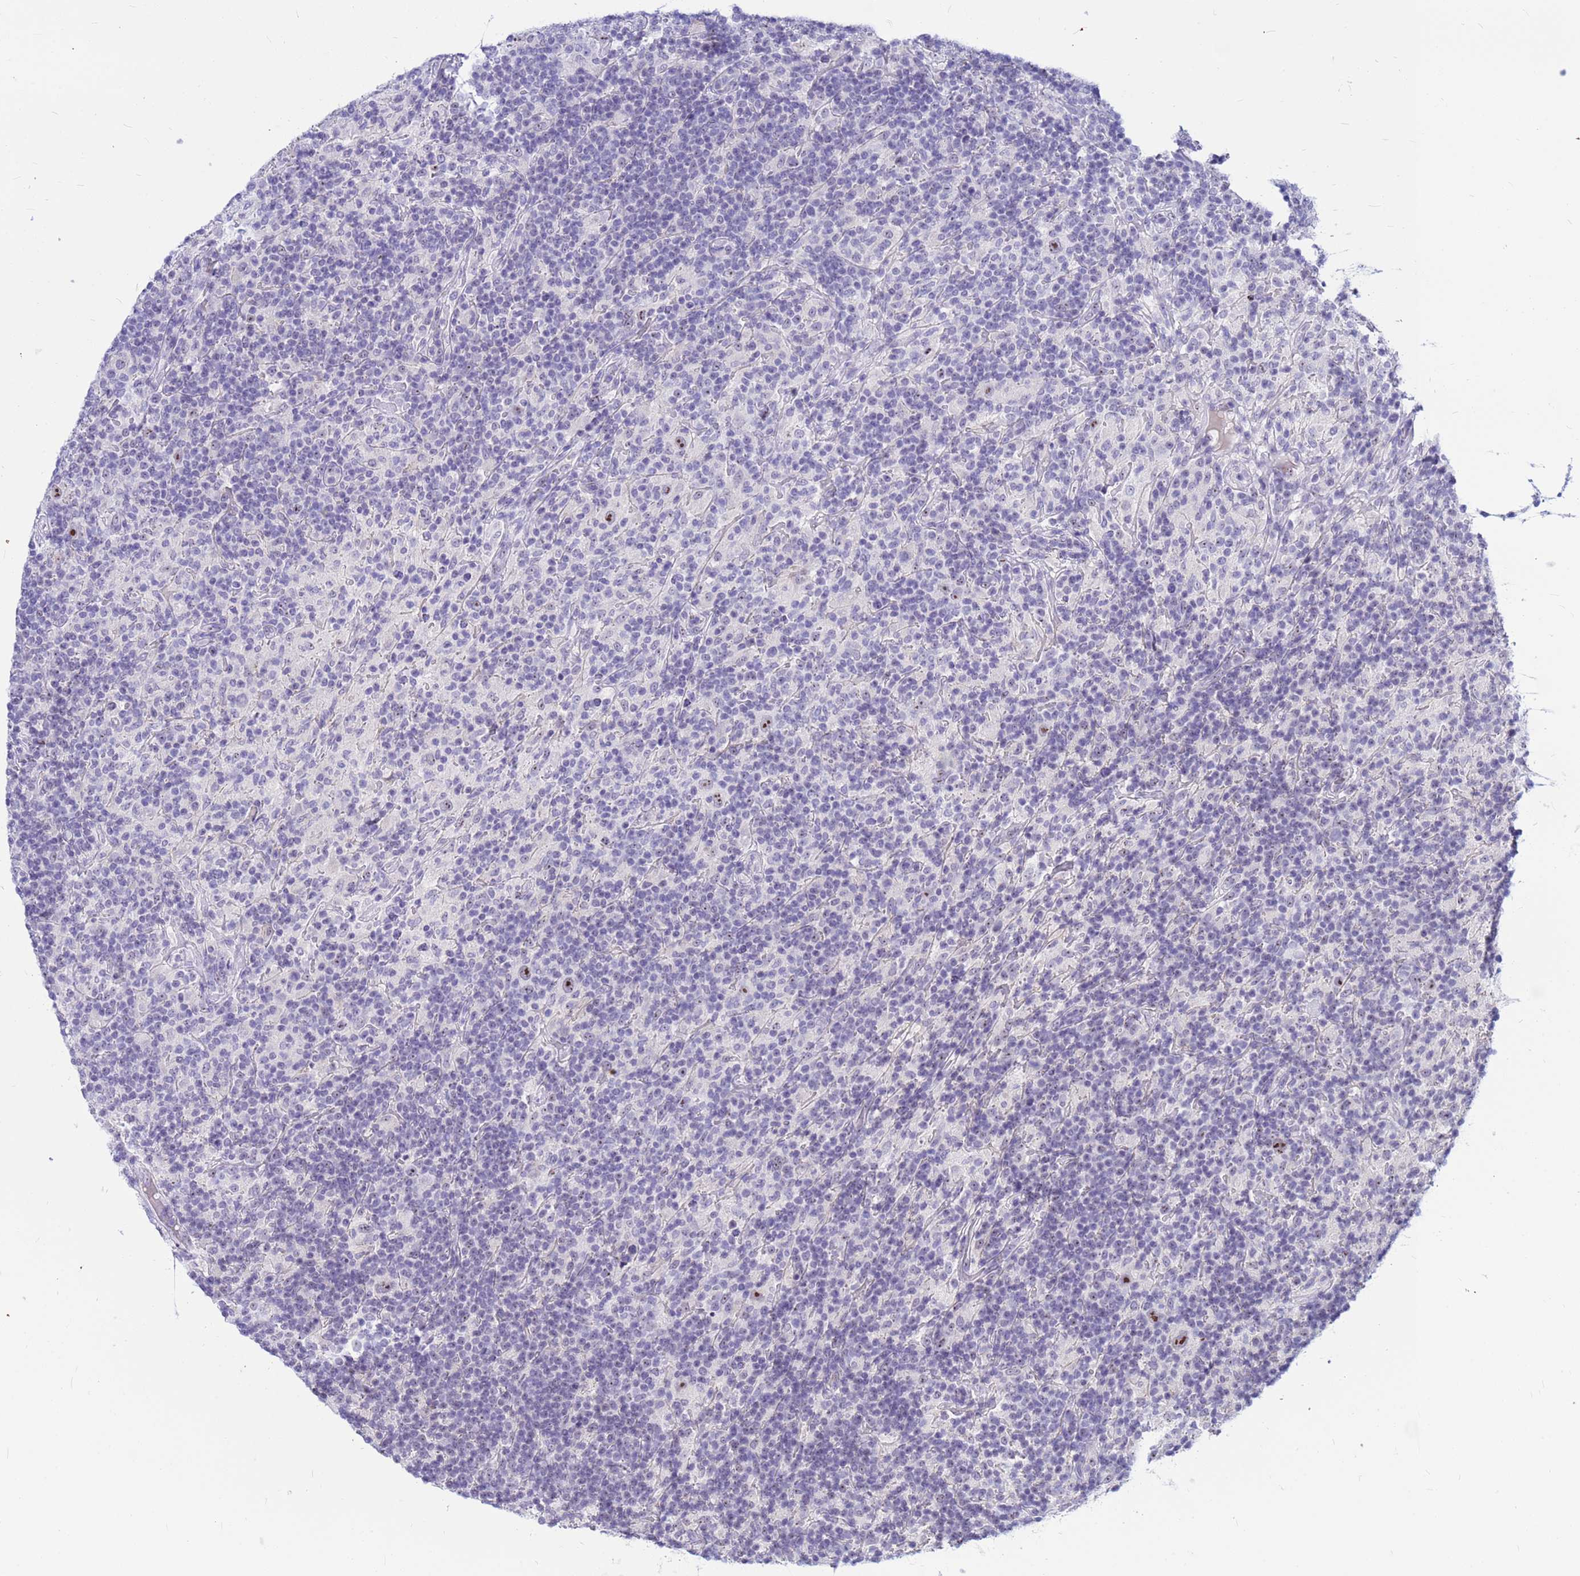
{"staining": {"intensity": "negative", "quantity": "none", "location": "none"}, "tissue": "lymphoma", "cell_type": "Tumor cells", "image_type": "cancer", "snomed": [{"axis": "morphology", "description": "Hodgkin's disease, NOS"}, {"axis": "topography", "description": "Lymph node"}], "caption": "Tumor cells are negative for brown protein staining in Hodgkin's disease.", "gene": "DMRTC2", "patient": {"sex": "male", "age": 70}}